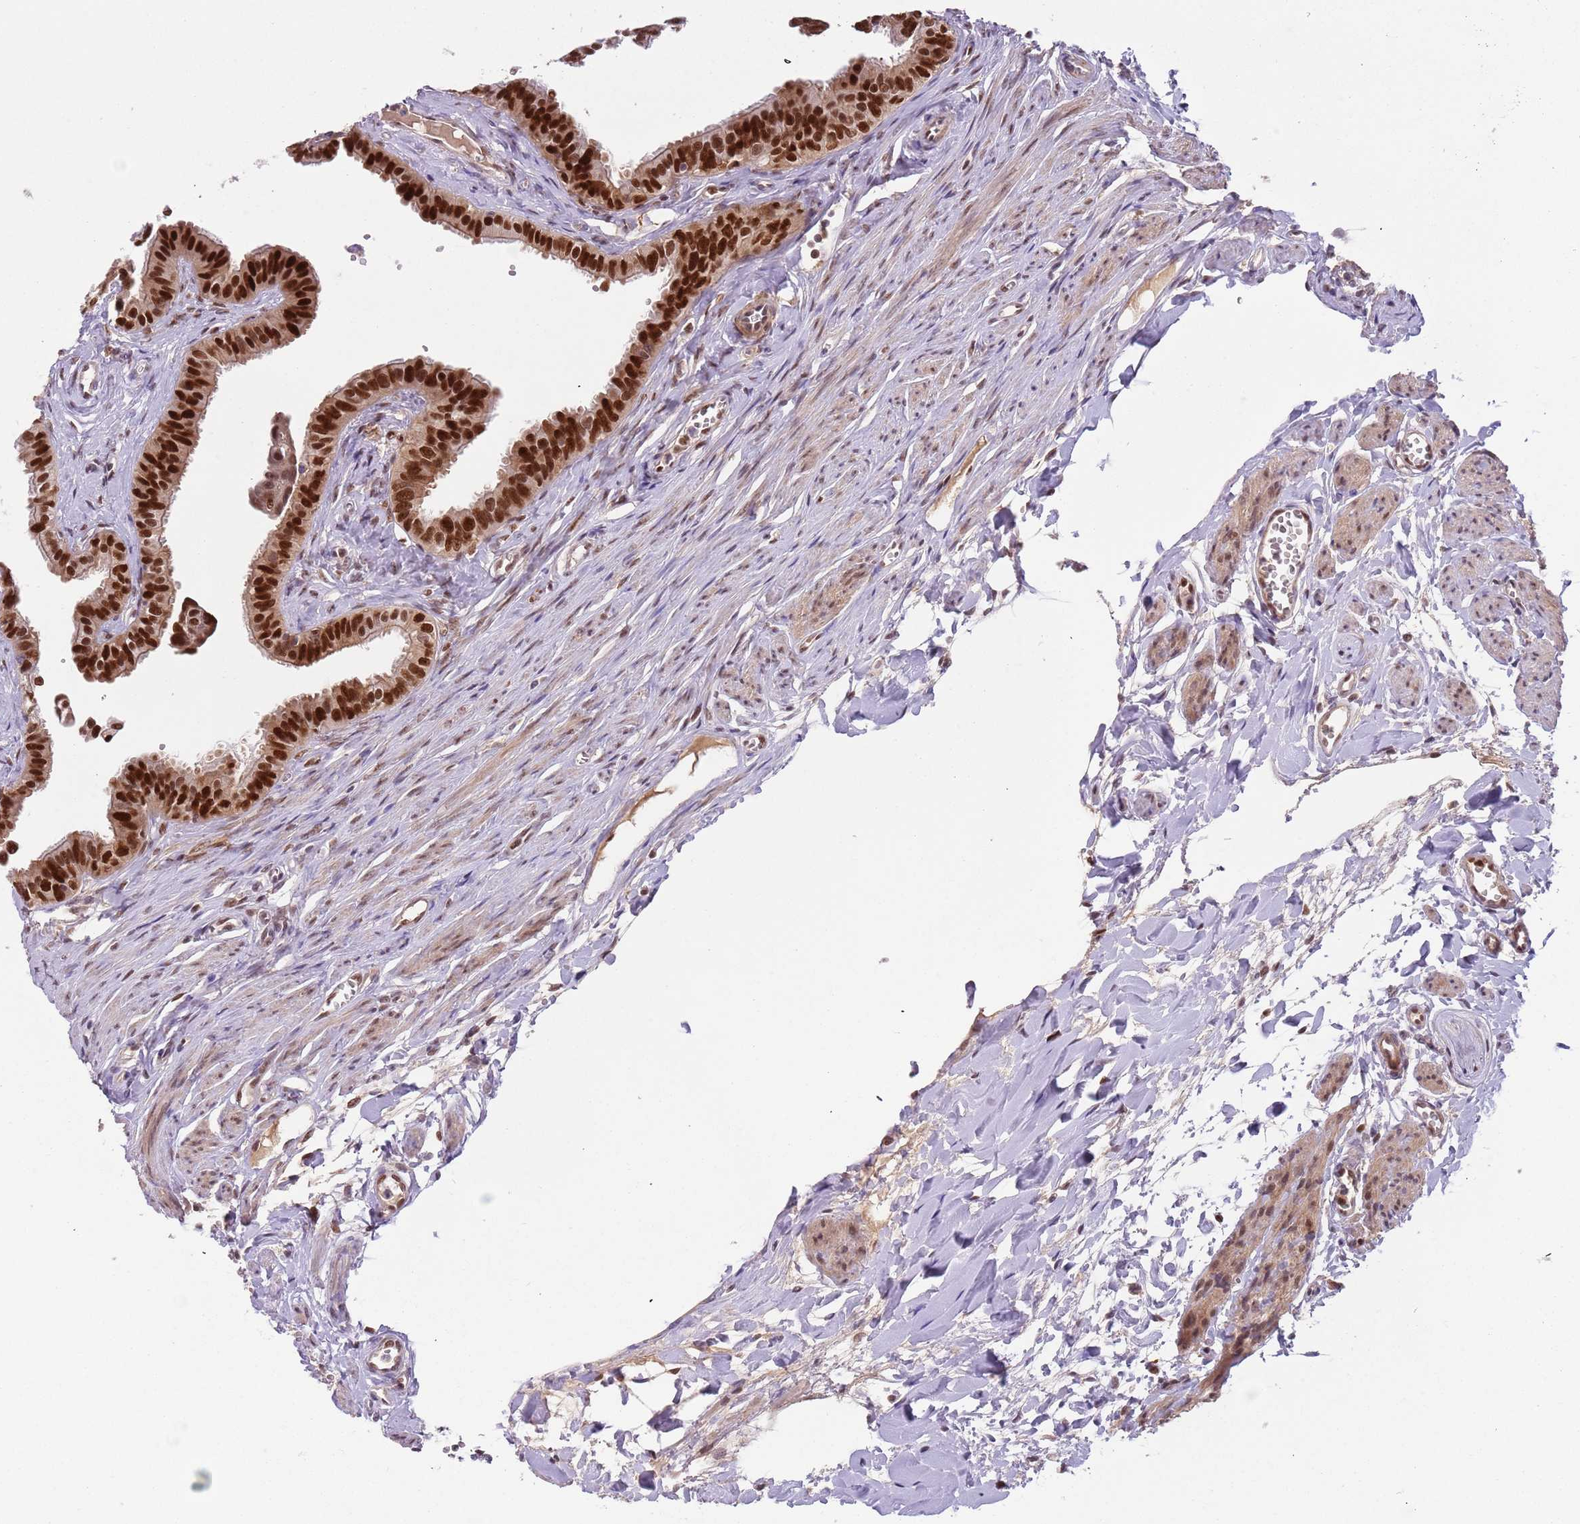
{"staining": {"intensity": "strong", "quantity": ">75%", "location": "nuclear"}, "tissue": "fallopian tube", "cell_type": "Glandular cells", "image_type": "normal", "snomed": [{"axis": "morphology", "description": "Normal tissue, NOS"}, {"axis": "morphology", "description": "Carcinoma, NOS"}, {"axis": "topography", "description": "Fallopian tube"}, {"axis": "topography", "description": "Ovary"}], "caption": "This histopathology image shows immunohistochemistry (IHC) staining of unremarkable human fallopian tube, with high strong nuclear staining in about >75% of glandular cells.", "gene": "RMND5B", "patient": {"sex": "female", "age": 59}}